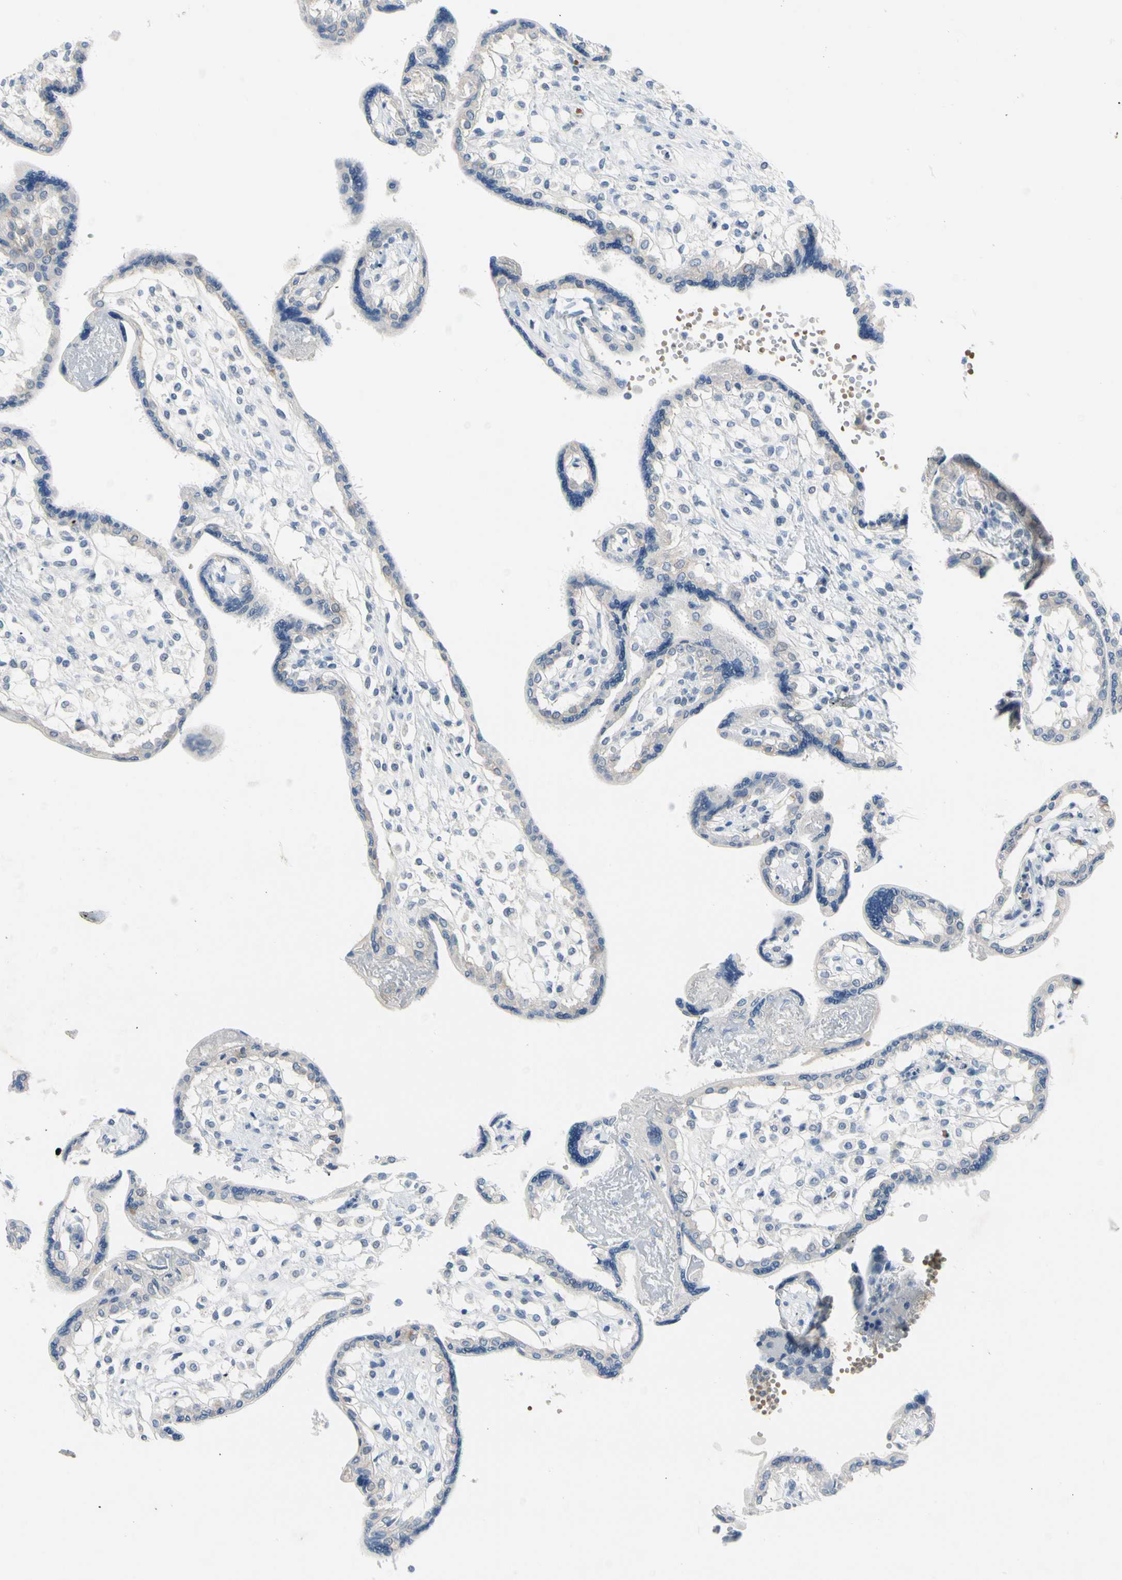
{"staining": {"intensity": "negative", "quantity": "none", "location": "none"}, "tissue": "placenta", "cell_type": "Decidual cells", "image_type": "normal", "snomed": [{"axis": "morphology", "description": "Normal tissue, NOS"}, {"axis": "topography", "description": "Placenta"}], "caption": "Micrograph shows no significant protein positivity in decidual cells of benign placenta. (DAB (3,3'-diaminobenzidine) IHC visualized using brightfield microscopy, high magnification).", "gene": "MARK1", "patient": {"sex": "female", "age": 31}}